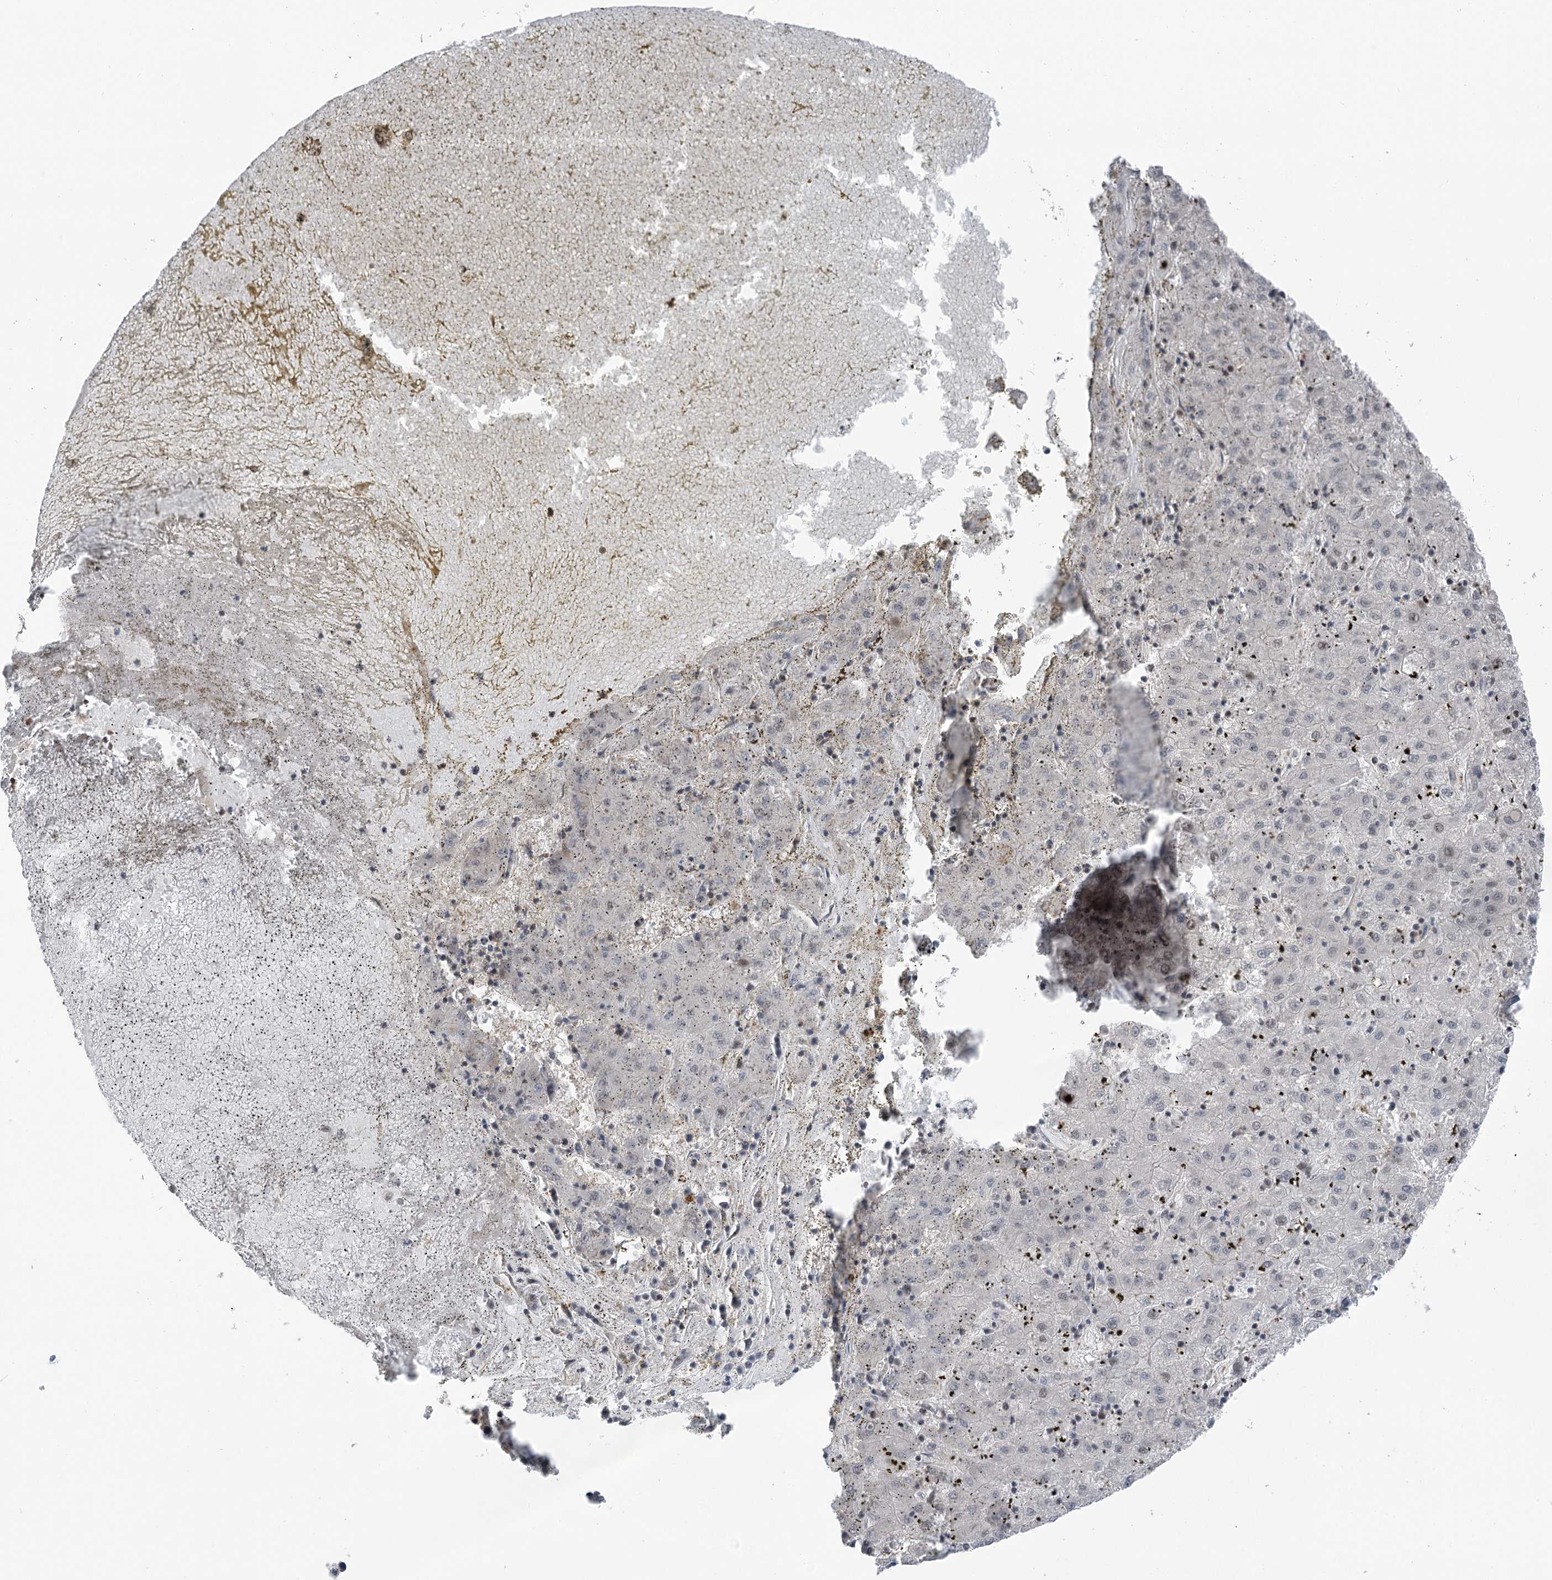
{"staining": {"intensity": "negative", "quantity": "none", "location": "none"}, "tissue": "liver cancer", "cell_type": "Tumor cells", "image_type": "cancer", "snomed": [{"axis": "morphology", "description": "Carcinoma, Hepatocellular, NOS"}, {"axis": "topography", "description": "Liver"}], "caption": "Immunohistochemistry (IHC) histopathology image of neoplastic tissue: liver hepatocellular carcinoma stained with DAB (3,3'-diaminobenzidine) demonstrates no significant protein expression in tumor cells.", "gene": "CCSER2", "patient": {"sex": "male", "age": 72}}